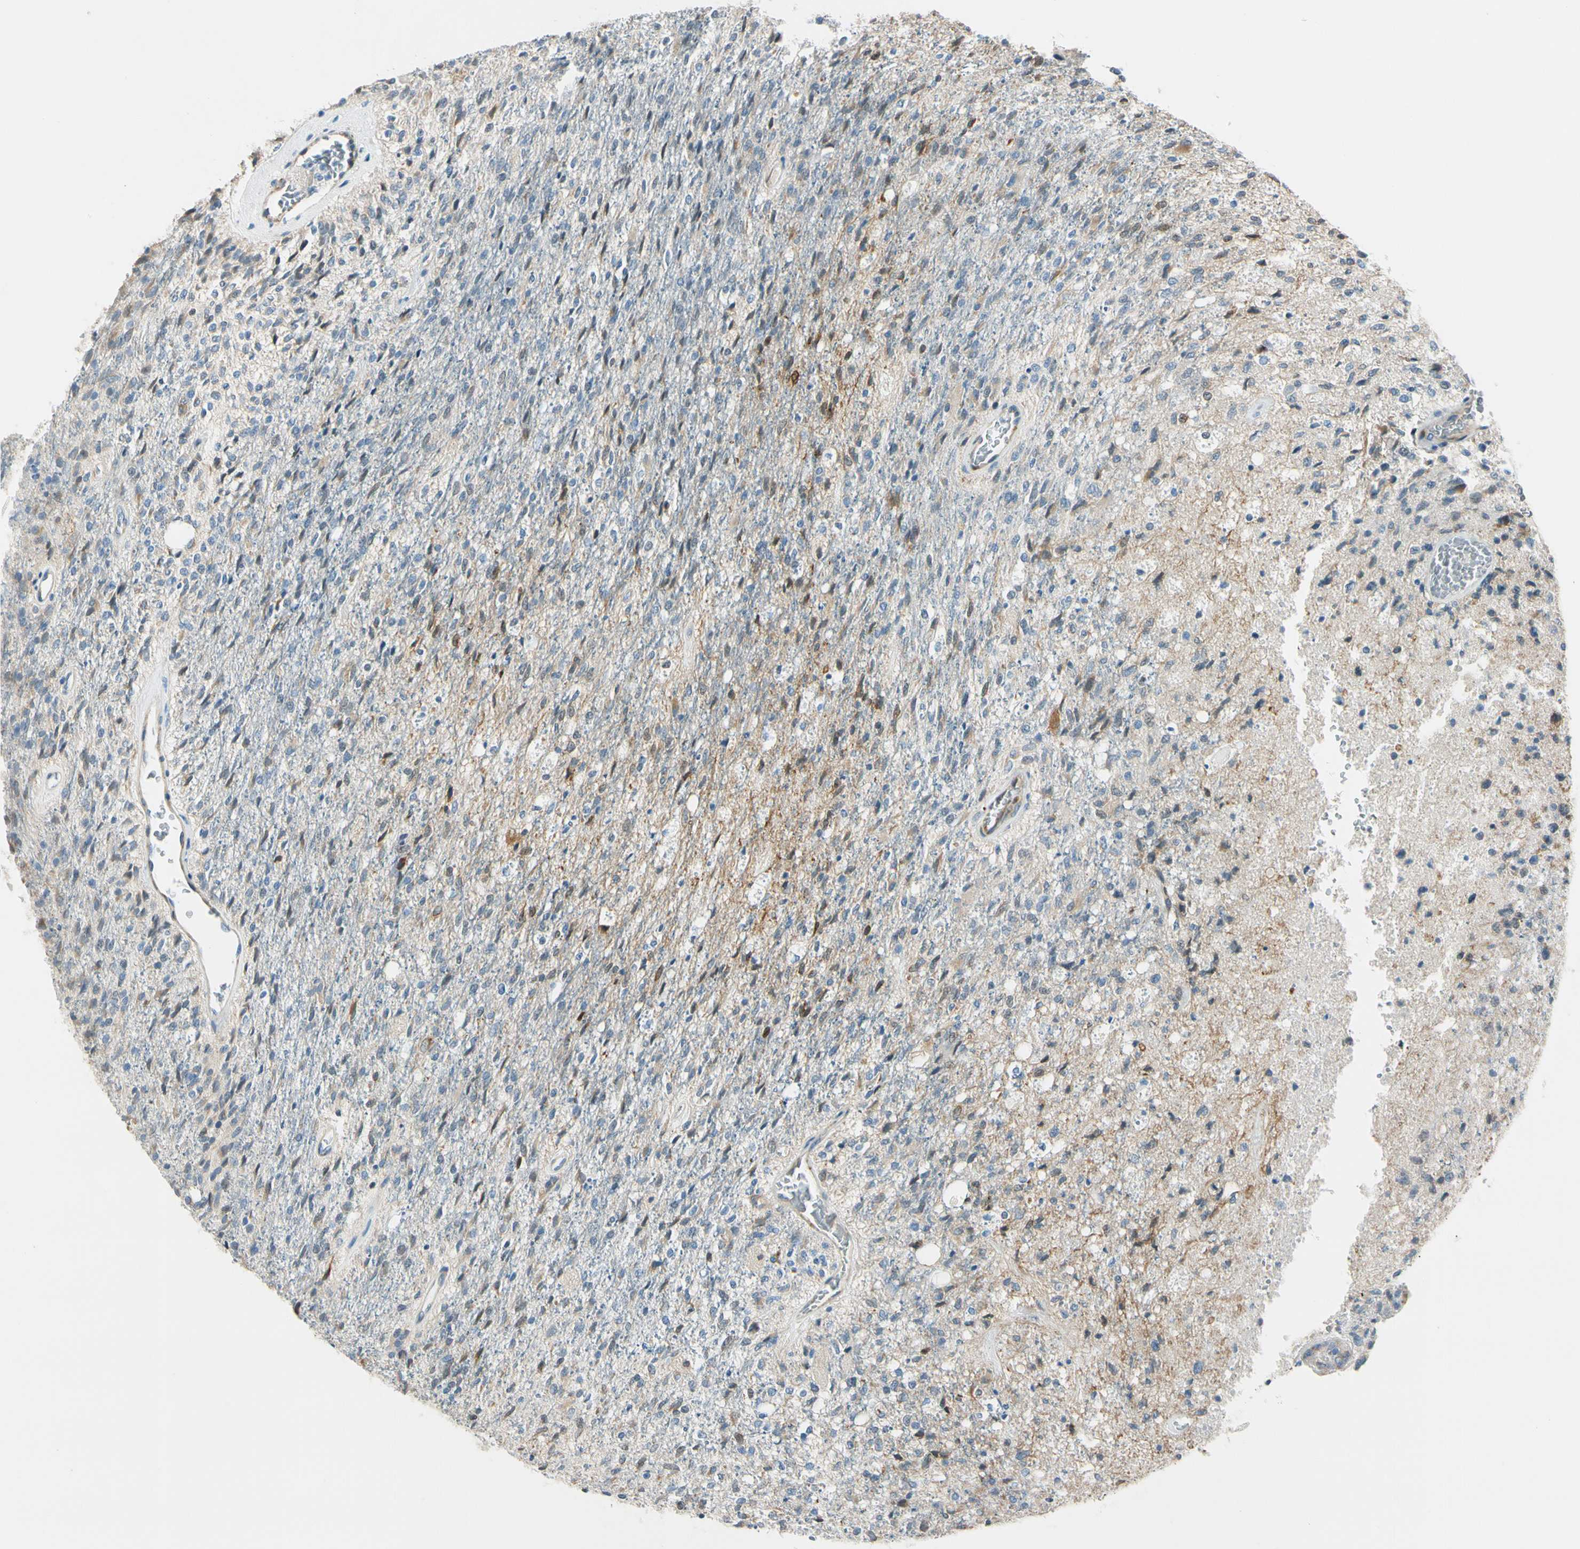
{"staining": {"intensity": "weak", "quantity": "25%-75%", "location": "cytoplasmic/membranous"}, "tissue": "glioma", "cell_type": "Tumor cells", "image_type": "cancer", "snomed": [{"axis": "morphology", "description": "Normal tissue, NOS"}, {"axis": "morphology", "description": "Glioma, malignant, High grade"}, {"axis": "topography", "description": "Cerebral cortex"}], "caption": "Immunohistochemical staining of human malignant high-grade glioma displays low levels of weak cytoplasmic/membranous protein positivity in approximately 25%-75% of tumor cells. Nuclei are stained in blue.", "gene": "FKBP7", "patient": {"sex": "male", "age": 77}}